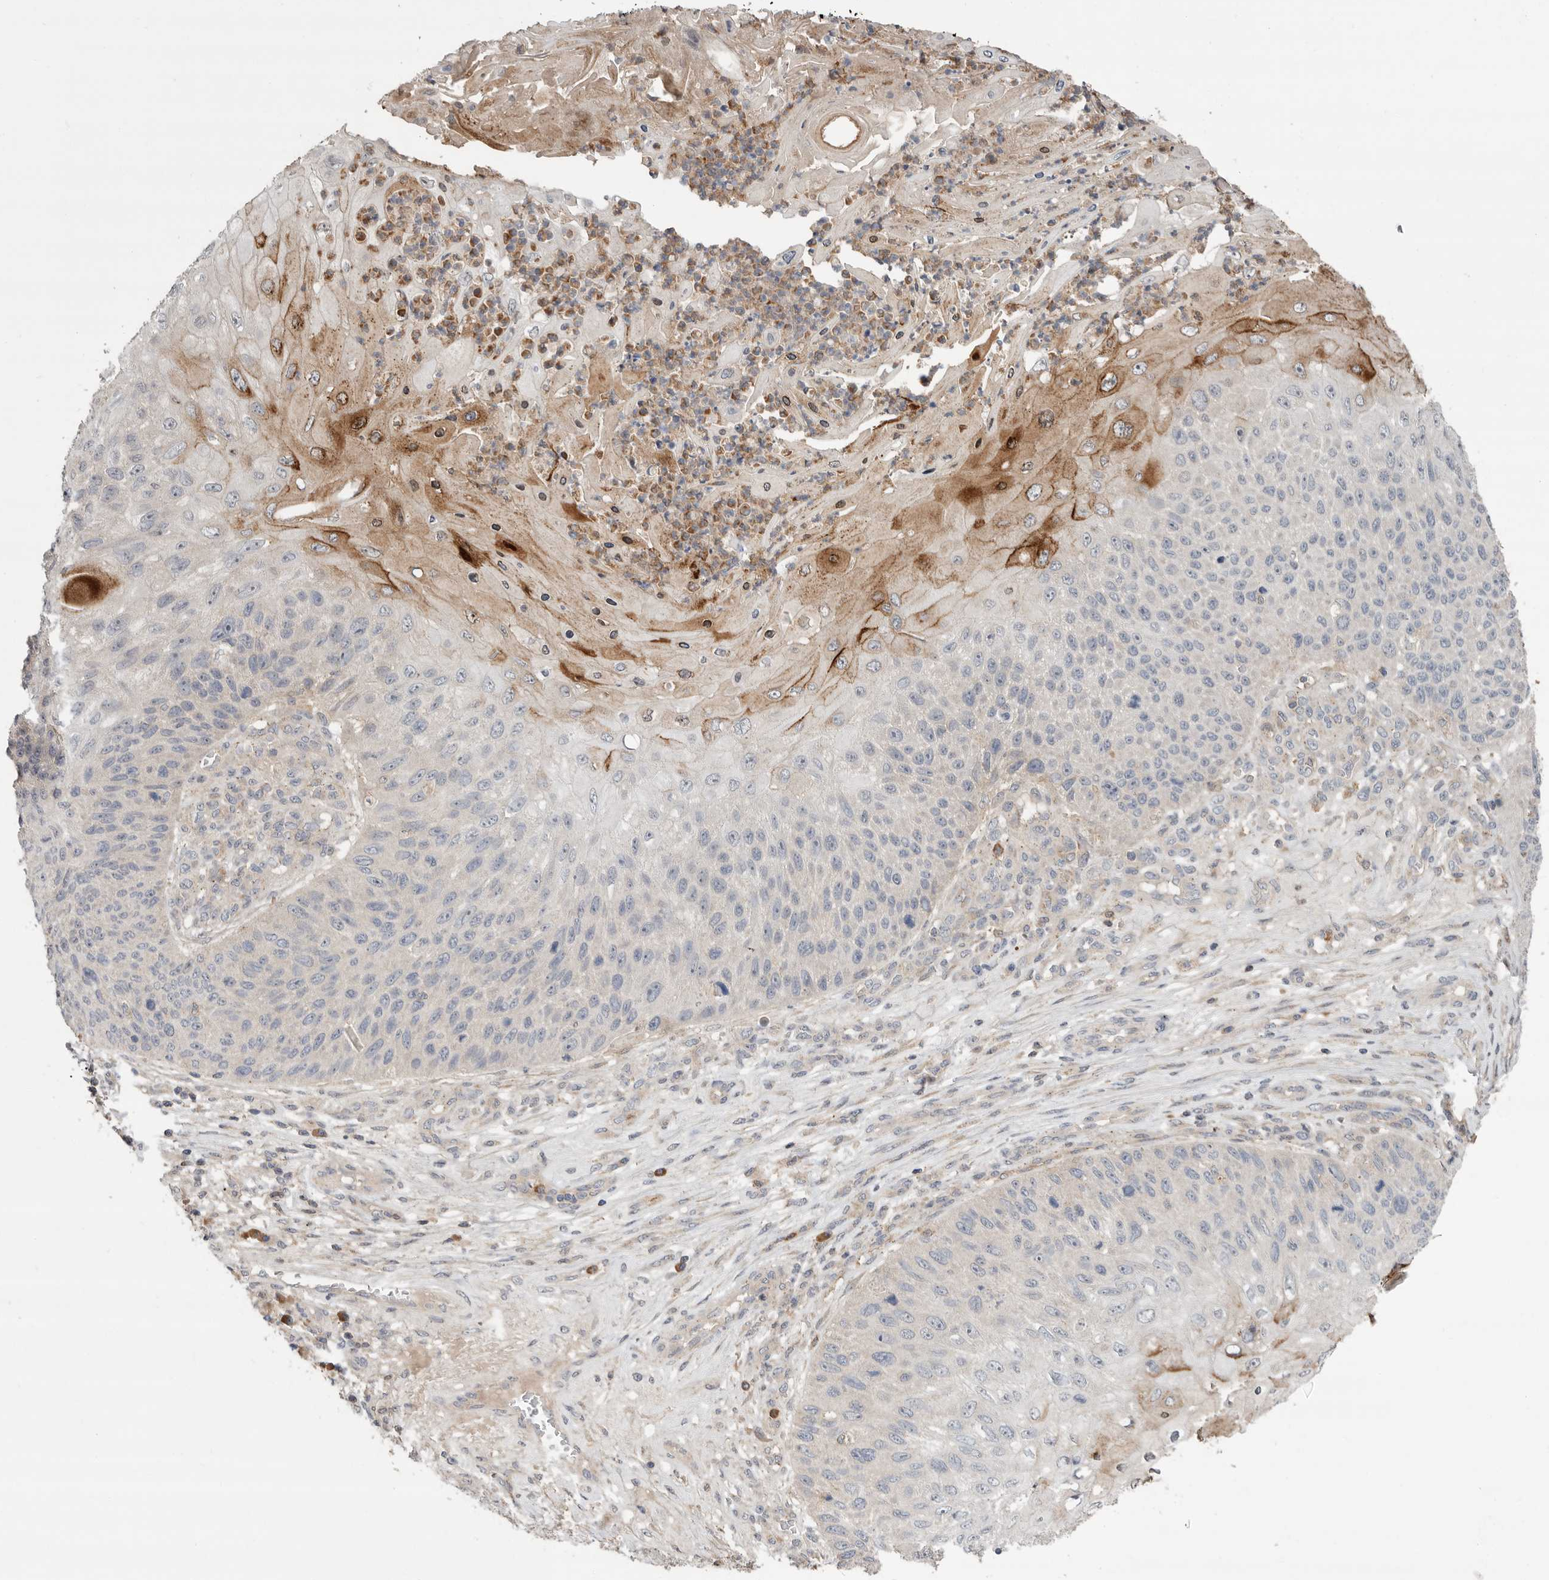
{"staining": {"intensity": "moderate", "quantity": "<25%", "location": "cytoplasmic/membranous"}, "tissue": "skin cancer", "cell_type": "Tumor cells", "image_type": "cancer", "snomed": [{"axis": "morphology", "description": "Squamous cell carcinoma, NOS"}, {"axis": "topography", "description": "Skin"}], "caption": "This histopathology image exhibits IHC staining of skin squamous cell carcinoma, with low moderate cytoplasmic/membranous expression in approximately <25% of tumor cells.", "gene": "KLK5", "patient": {"sex": "female", "age": 88}}